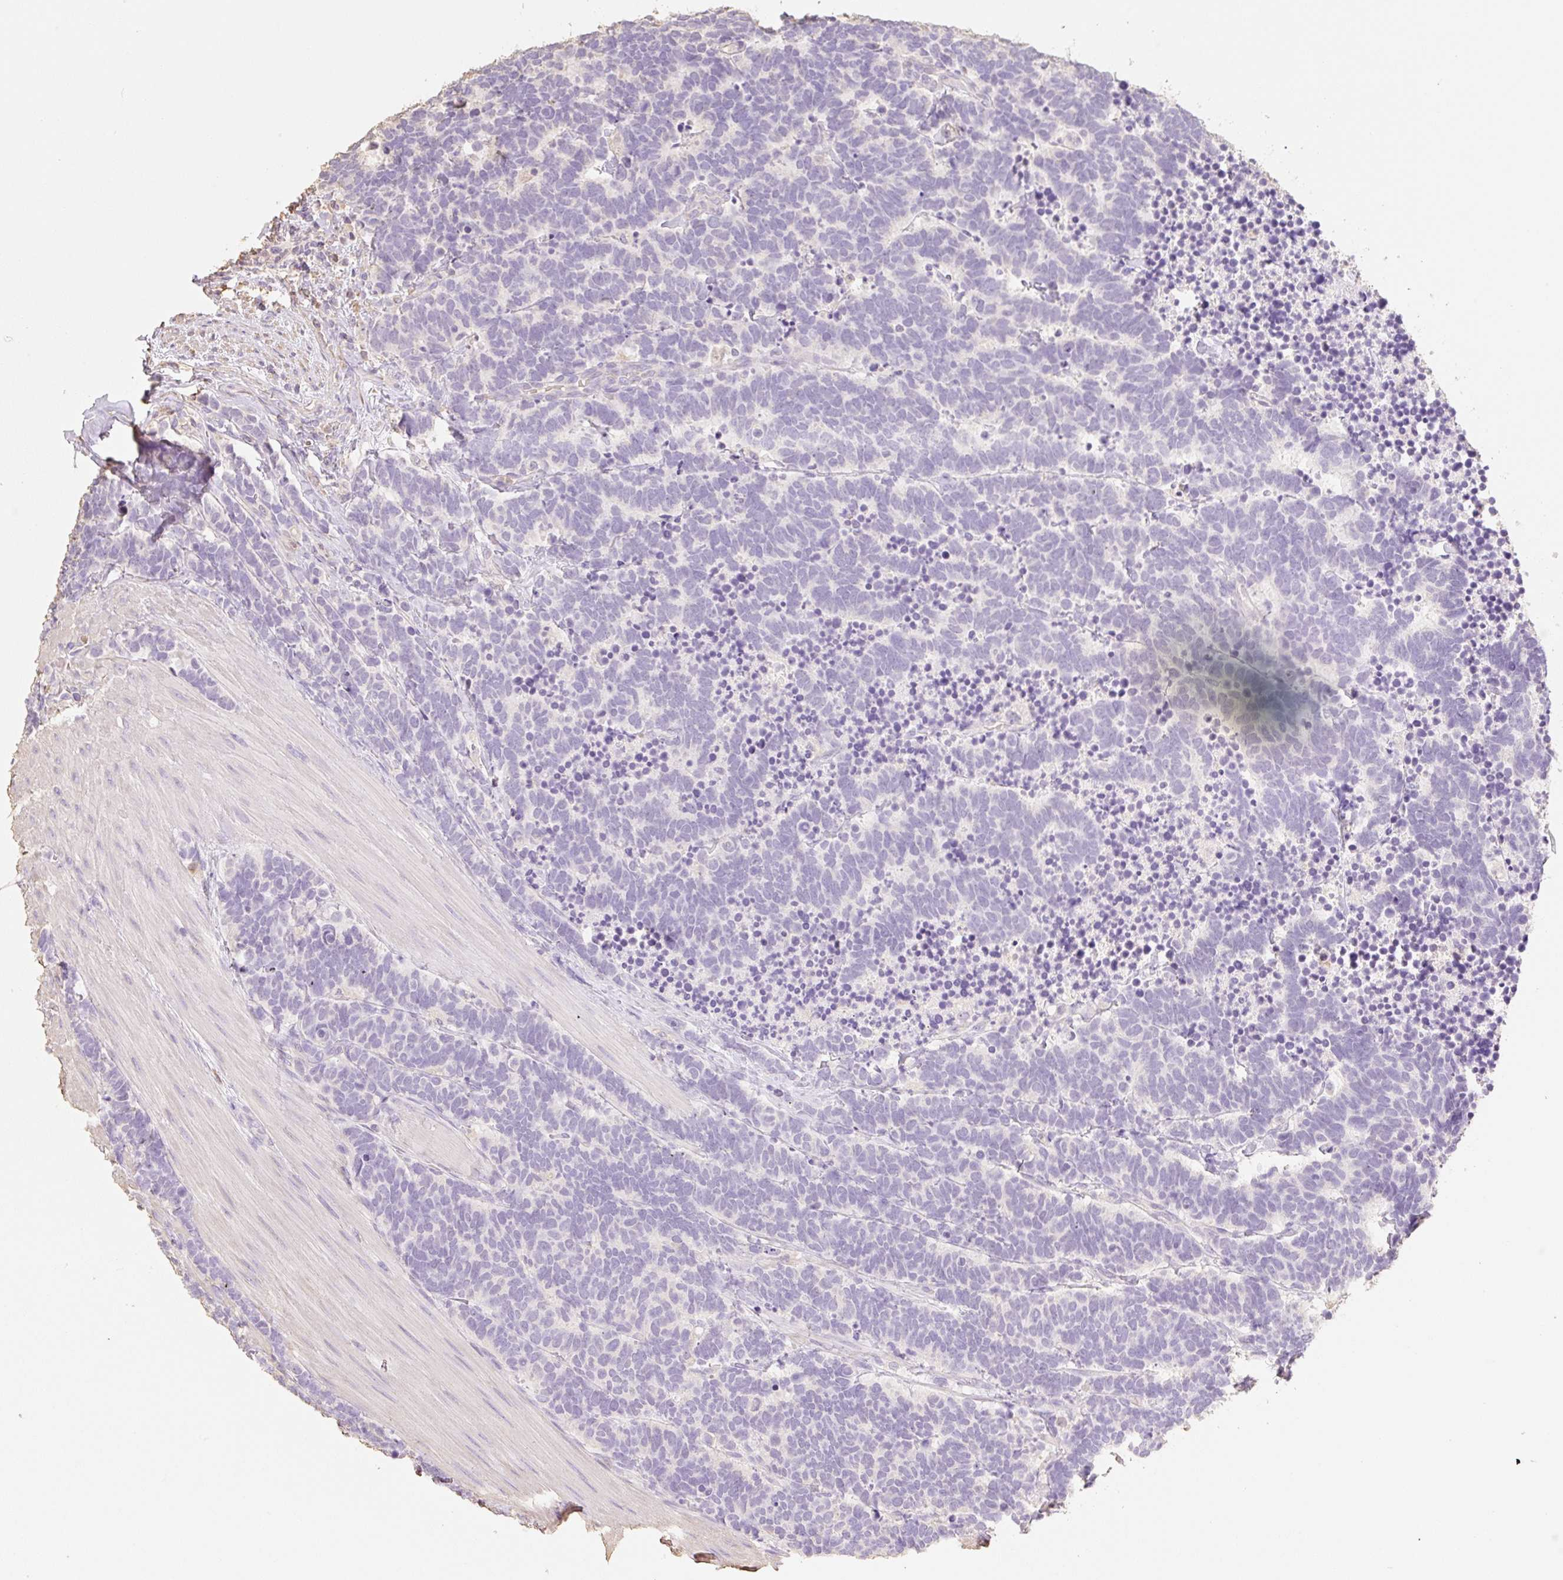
{"staining": {"intensity": "negative", "quantity": "none", "location": "none"}, "tissue": "carcinoid", "cell_type": "Tumor cells", "image_type": "cancer", "snomed": [{"axis": "morphology", "description": "Carcinoma, NOS"}, {"axis": "morphology", "description": "Carcinoid, malignant, NOS"}, {"axis": "topography", "description": "Urinary bladder"}], "caption": "A photomicrograph of human carcinoid is negative for staining in tumor cells. (DAB immunohistochemistry with hematoxylin counter stain).", "gene": "MBOAT7", "patient": {"sex": "male", "age": 57}}